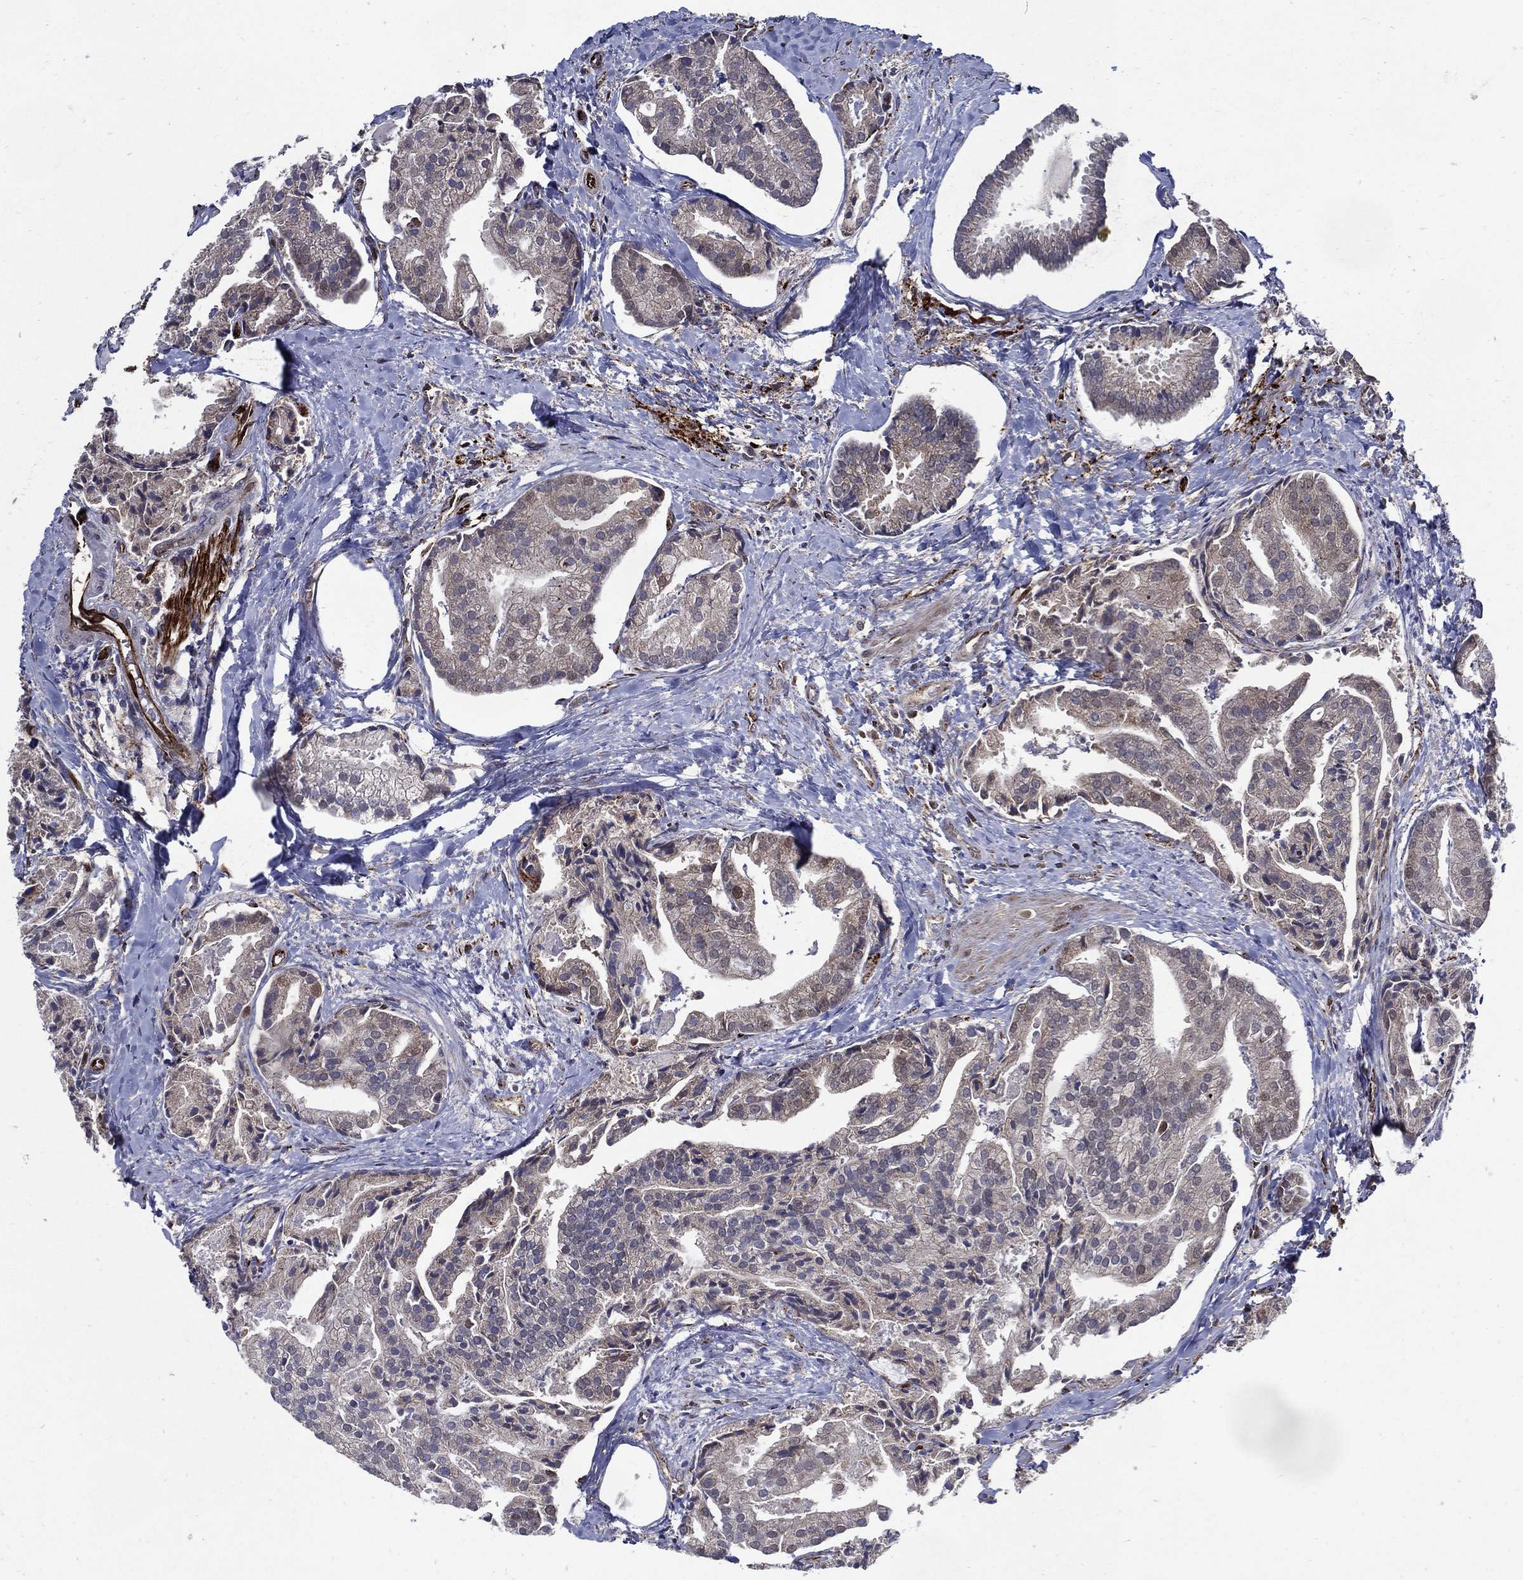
{"staining": {"intensity": "negative", "quantity": "none", "location": "none"}, "tissue": "prostate cancer", "cell_type": "Tumor cells", "image_type": "cancer", "snomed": [{"axis": "morphology", "description": "Adenocarcinoma, NOS"}, {"axis": "topography", "description": "Prostate and seminal vesicle, NOS"}, {"axis": "topography", "description": "Prostate"}], "caption": "An immunohistochemistry (IHC) photomicrograph of prostate adenocarcinoma is shown. There is no staining in tumor cells of prostate adenocarcinoma.", "gene": "ARHGAP11A", "patient": {"sex": "male", "age": 44}}